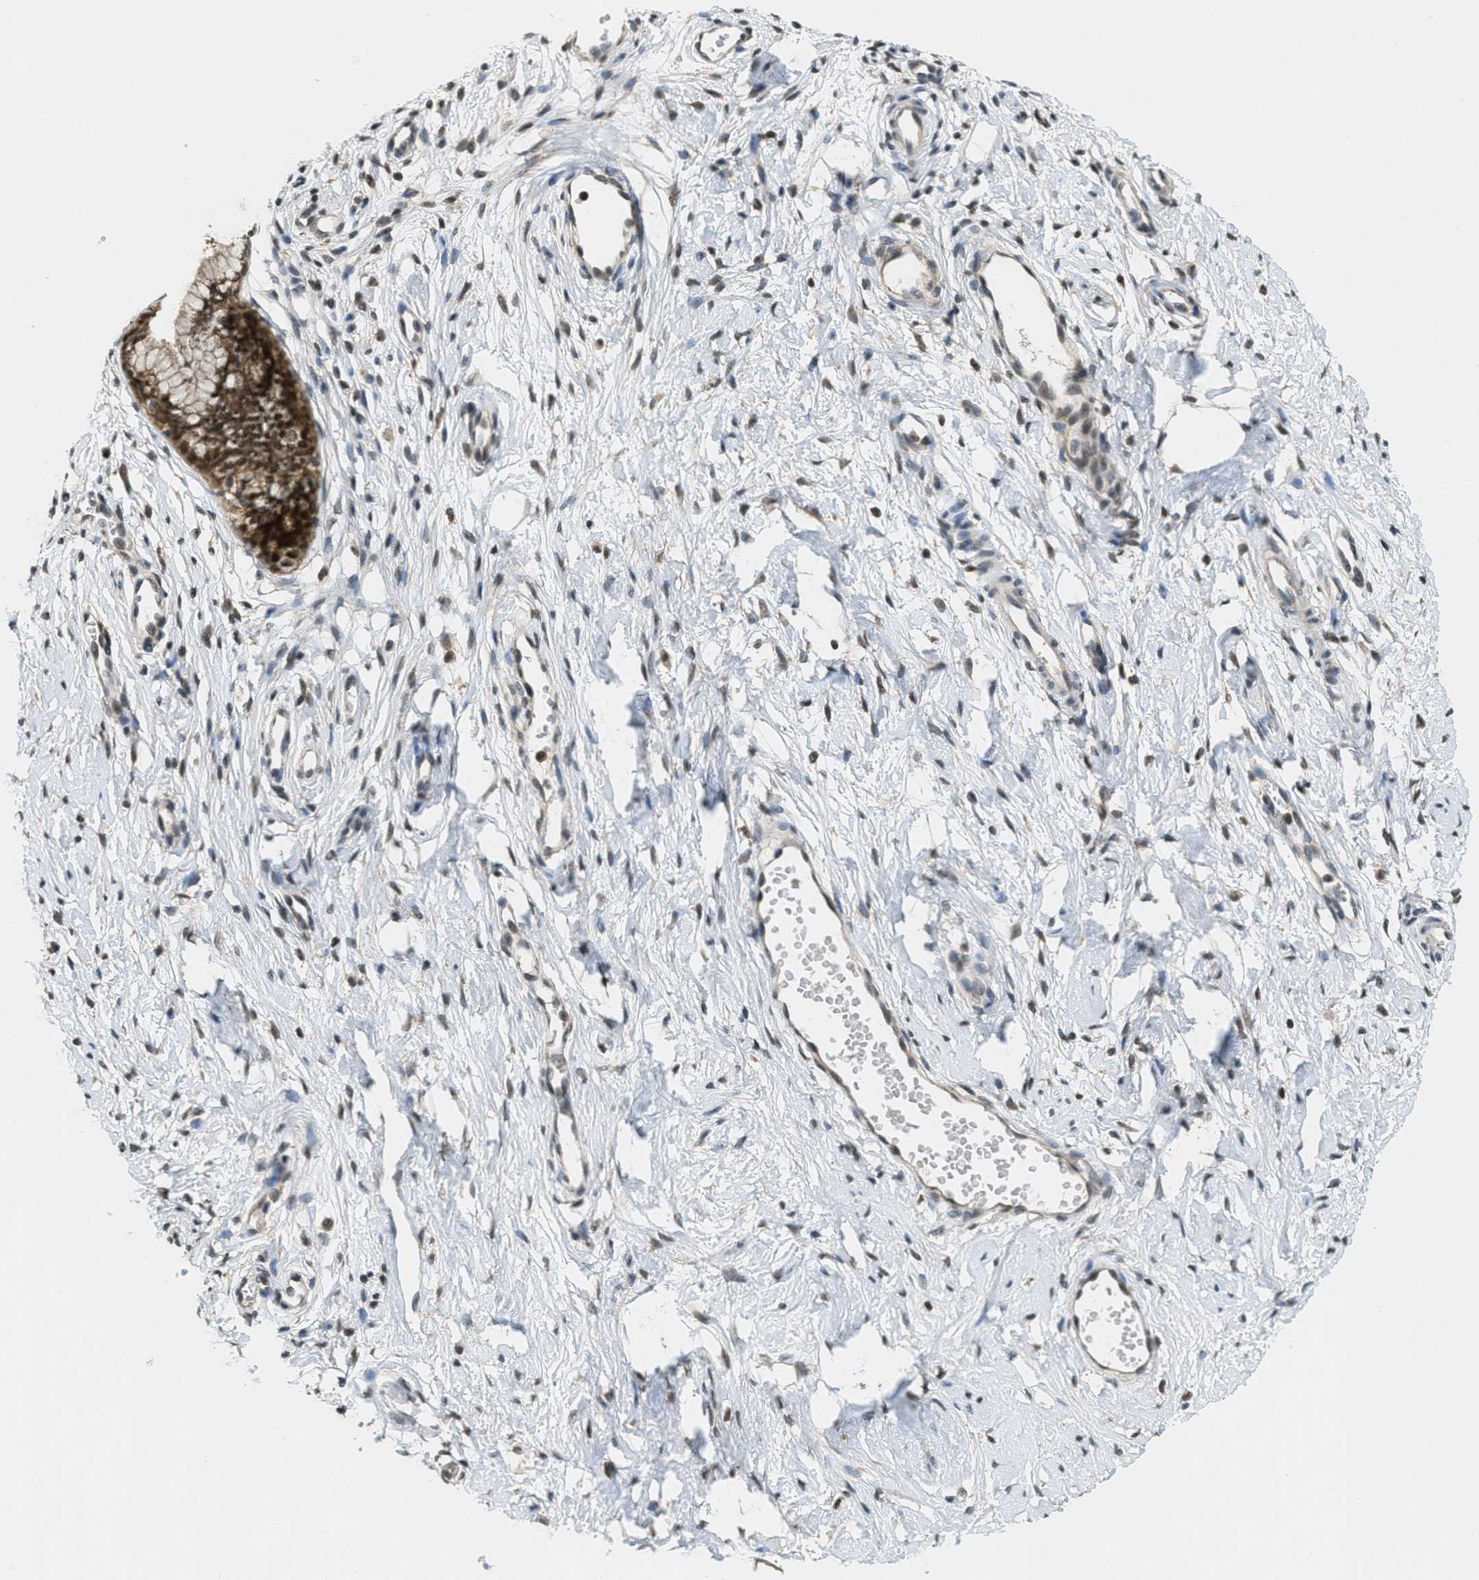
{"staining": {"intensity": "strong", "quantity": ">75%", "location": "cytoplasmic/membranous,nuclear"}, "tissue": "cervix", "cell_type": "Glandular cells", "image_type": "normal", "snomed": [{"axis": "morphology", "description": "Normal tissue, NOS"}, {"axis": "topography", "description": "Cervix"}], "caption": "Human cervix stained with a brown dye reveals strong cytoplasmic/membranous,nuclear positive staining in about >75% of glandular cells.", "gene": "DNAJB1", "patient": {"sex": "female", "age": 65}}